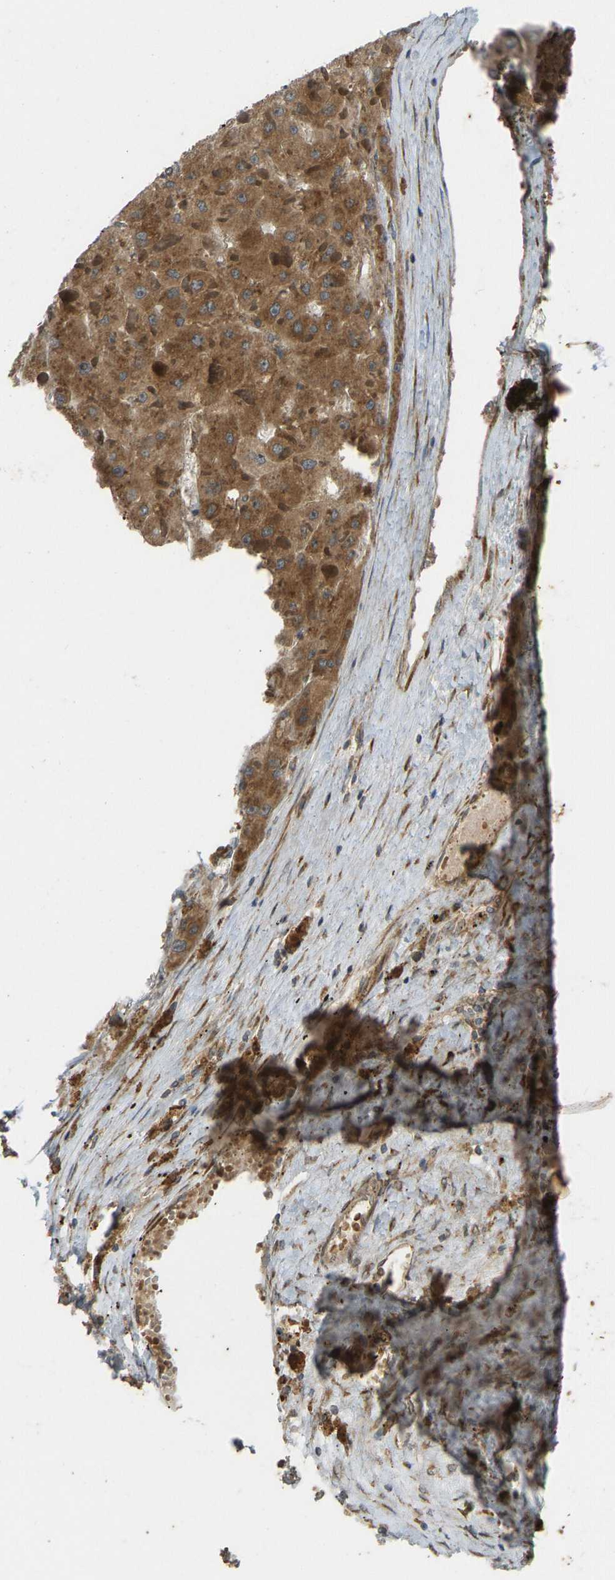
{"staining": {"intensity": "moderate", "quantity": ">75%", "location": "cytoplasmic/membranous"}, "tissue": "liver cancer", "cell_type": "Tumor cells", "image_type": "cancer", "snomed": [{"axis": "morphology", "description": "Carcinoma, Hepatocellular, NOS"}, {"axis": "topography", "description": "Liver"}], "caption": "Liver cancer was stained to show a protein in brown. There is medium levels of moderate cytoplasmic/membranous staining in about >75% of tumor cells.", "gene": "RPN2", "patient": {"sex": "female", "age": 73}}